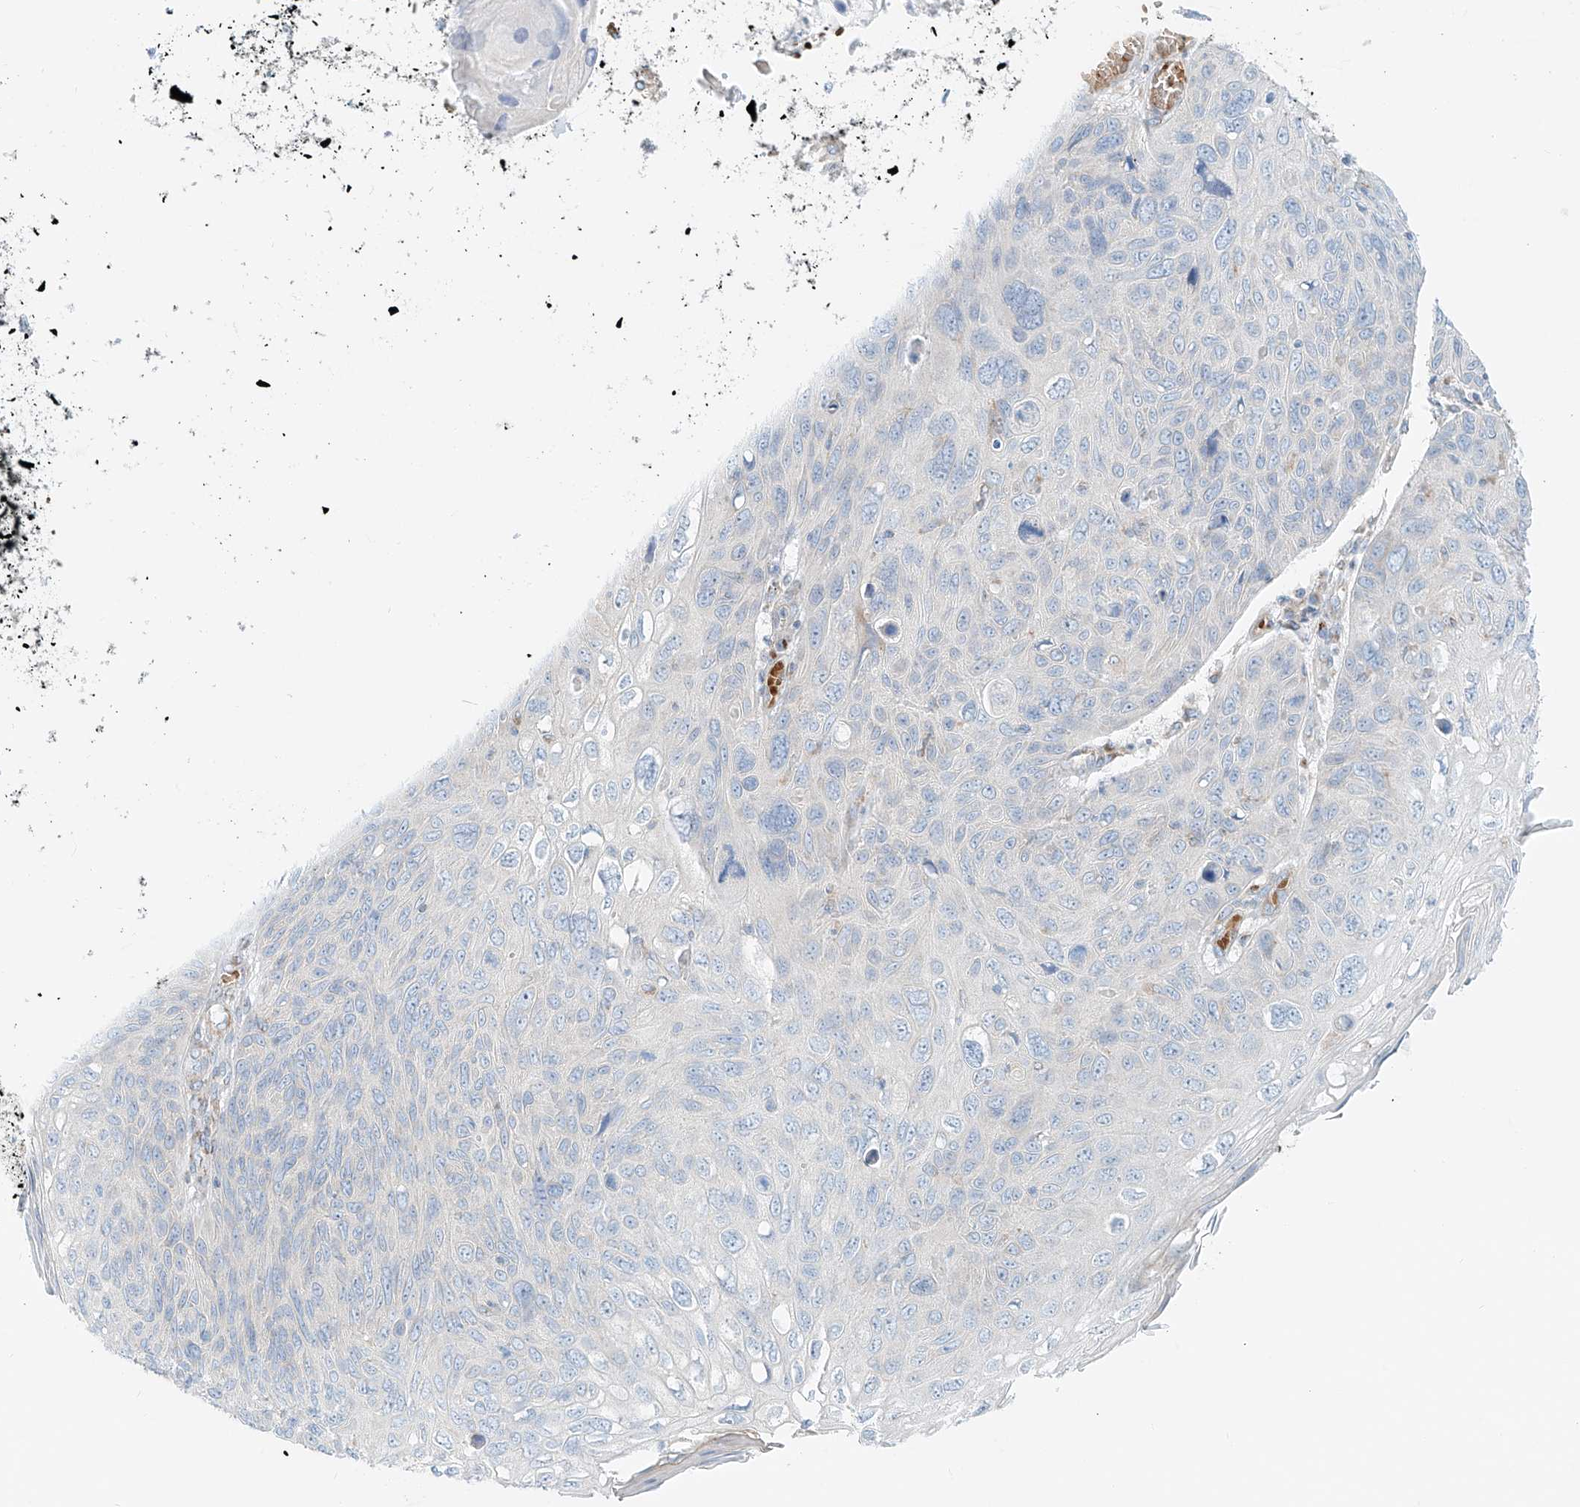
{"staining": {"intensity": "negative", "quantity": "none", "location": "none"}, "tissue": "skin cancer", "cell_type": "Tumor cells", "image_type": "cancer", "snomed": [{"axis": "morphology", "description": "Squamous cell carcinoma, NOS"}, {"axis": "topography", "description": "Skin"}], "caption": "High magnification brightfield microscopy of skin cancer (squamous cell carcinoma) stained with DAB (3,3'-diaminobenzidine) (brown) and counterstained with hematoxylin (blue): tumor cells show no significant positivity.", "gene": "EIPR1", "patient": {"sex": "female", "age": 90}}